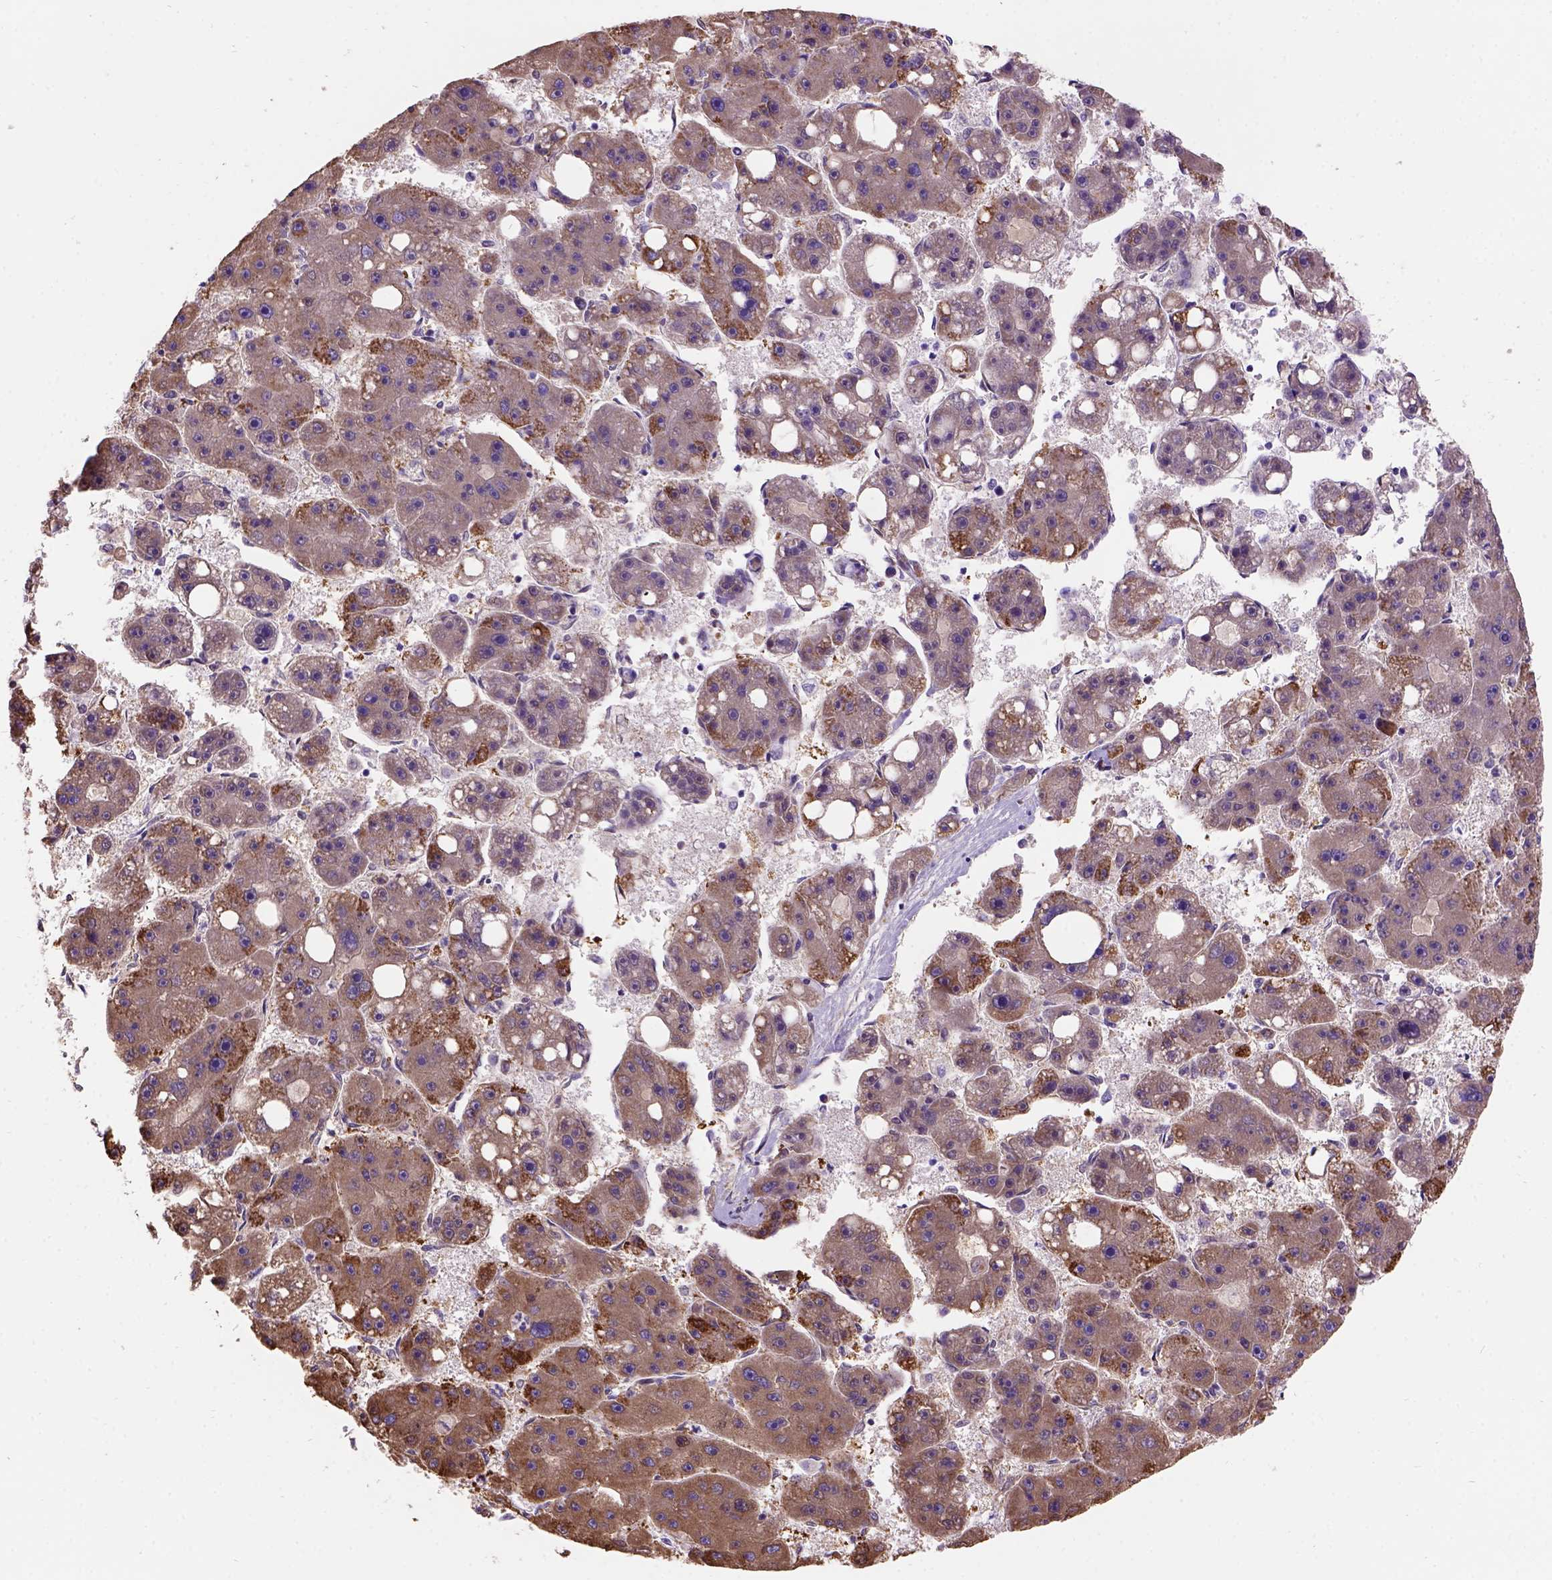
{"staining": {"intensity": "strong", "quantity": "25%-75%", "location": "cytoplasmic/membranous"}, "tissue": "liver cancer", "cell_type": "Tumor cells", "image_type": "cancer", "snomed": [{"axis": "morphology", "description": "Carcinoma, Hepatocellular, NOS"}, {"axis": "topography", "description": "Liver"}], "caption": "A high amount of strong cytoplasmic/membranous positivity is identified in approximately 25%-75% of tumor cells in liver hepatocellular carcinoma tissue. Immunohistochemistry stains the protein in brown and the nuclei are stained blue.", "gene": "L2HGDH", "patient": {"sex": "female", "age": 61}}